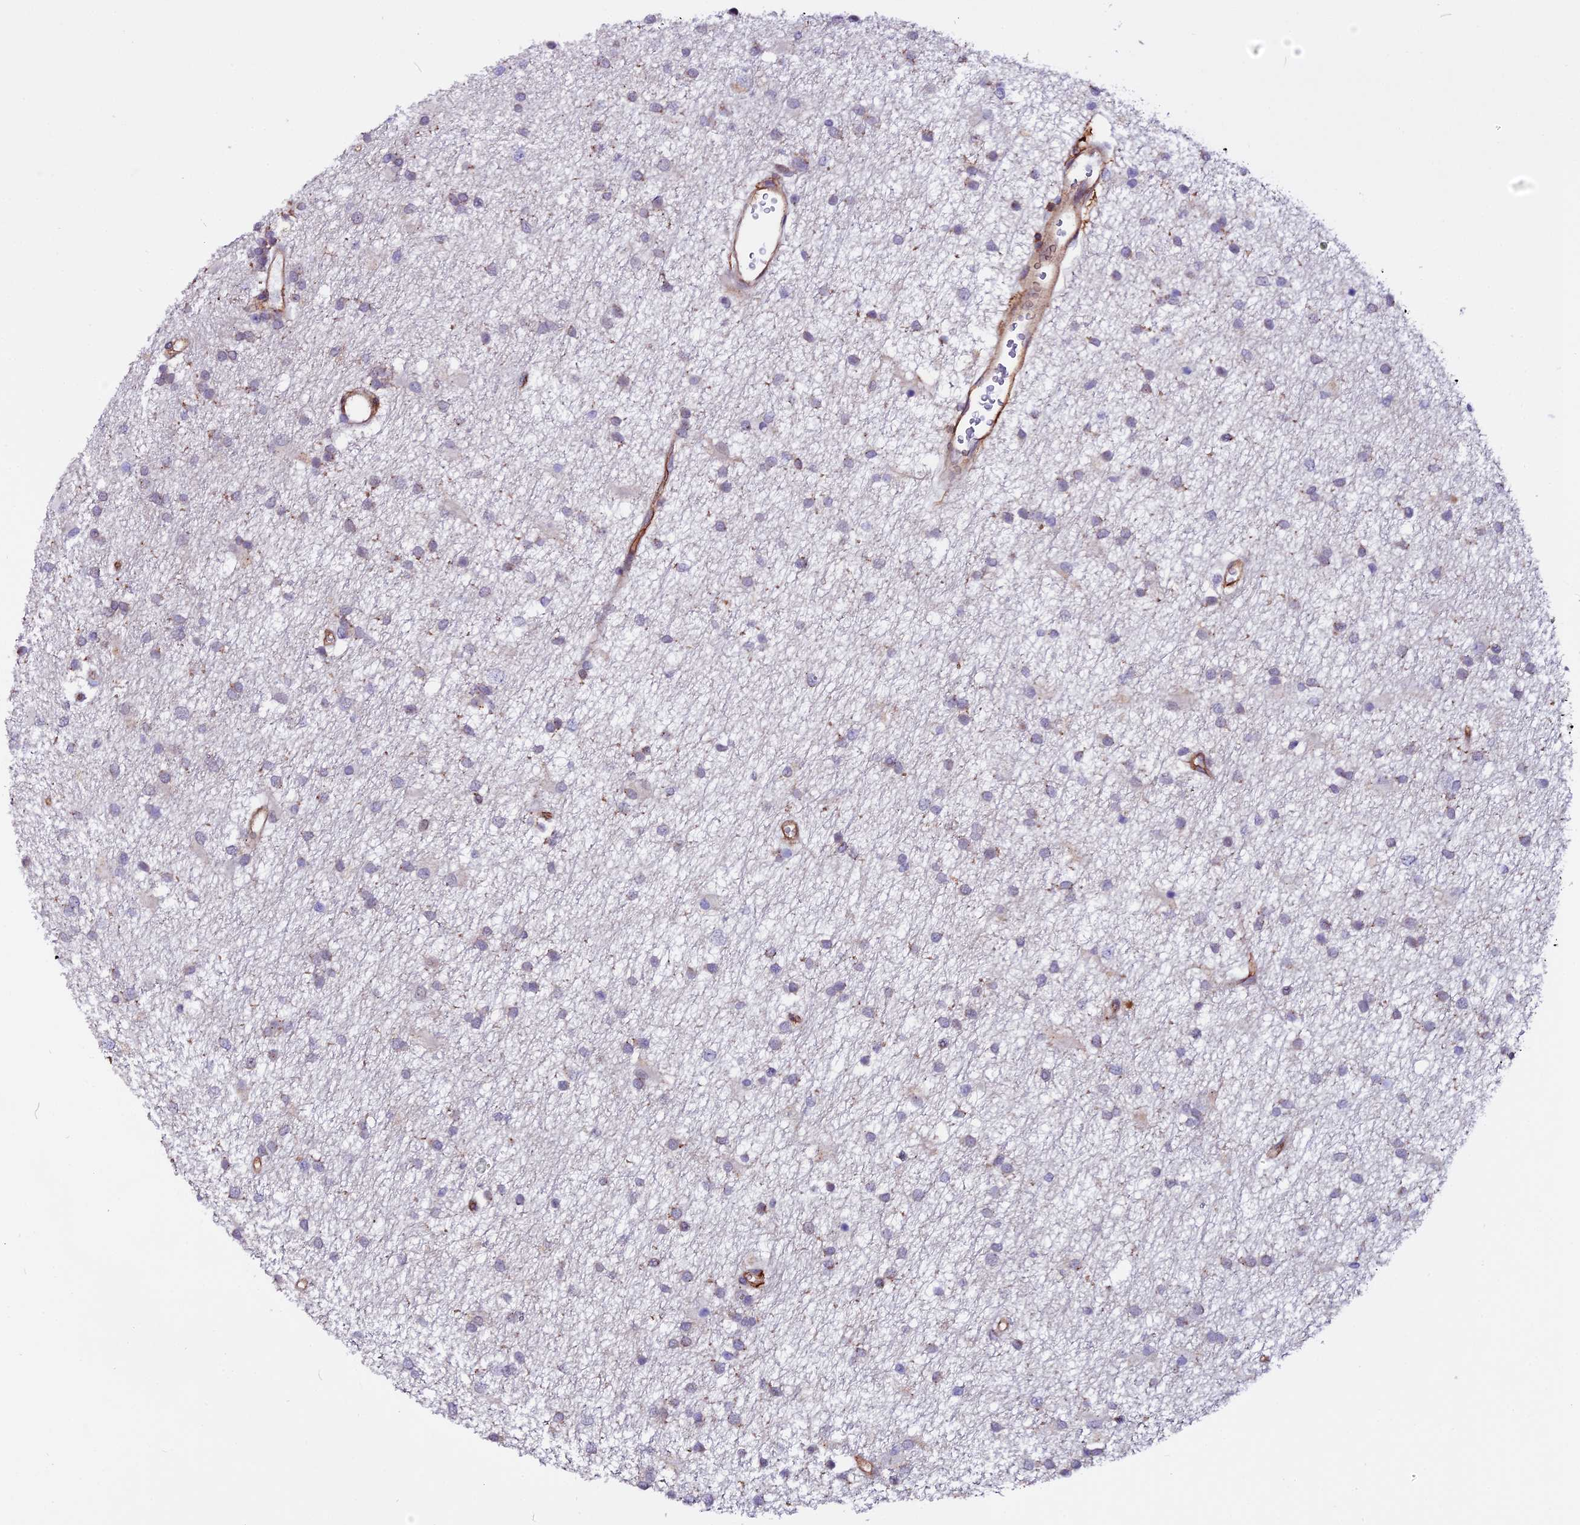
{"staining": {"intensity": "negative", "quantity": "none", "location": "none"}, "tissue": "glioma", "cell_type": "Tumor cells", "image_type": "cancer", "snomed": [{"axis": "morphology", "description": "Glioma, malignant, High grade"}, {"axis": "topography", "description": "Brain"}], "caption": "Immunohistochemical staining of glioma exhibits no significant expression in tumor cells. (DAB (3,3'-diaminobenzidine) immunohistochemistry (IHC) with hematoxylin counter stain).", "gene": "USP17L15", "patient": {"sex": "male", "age": 77}}